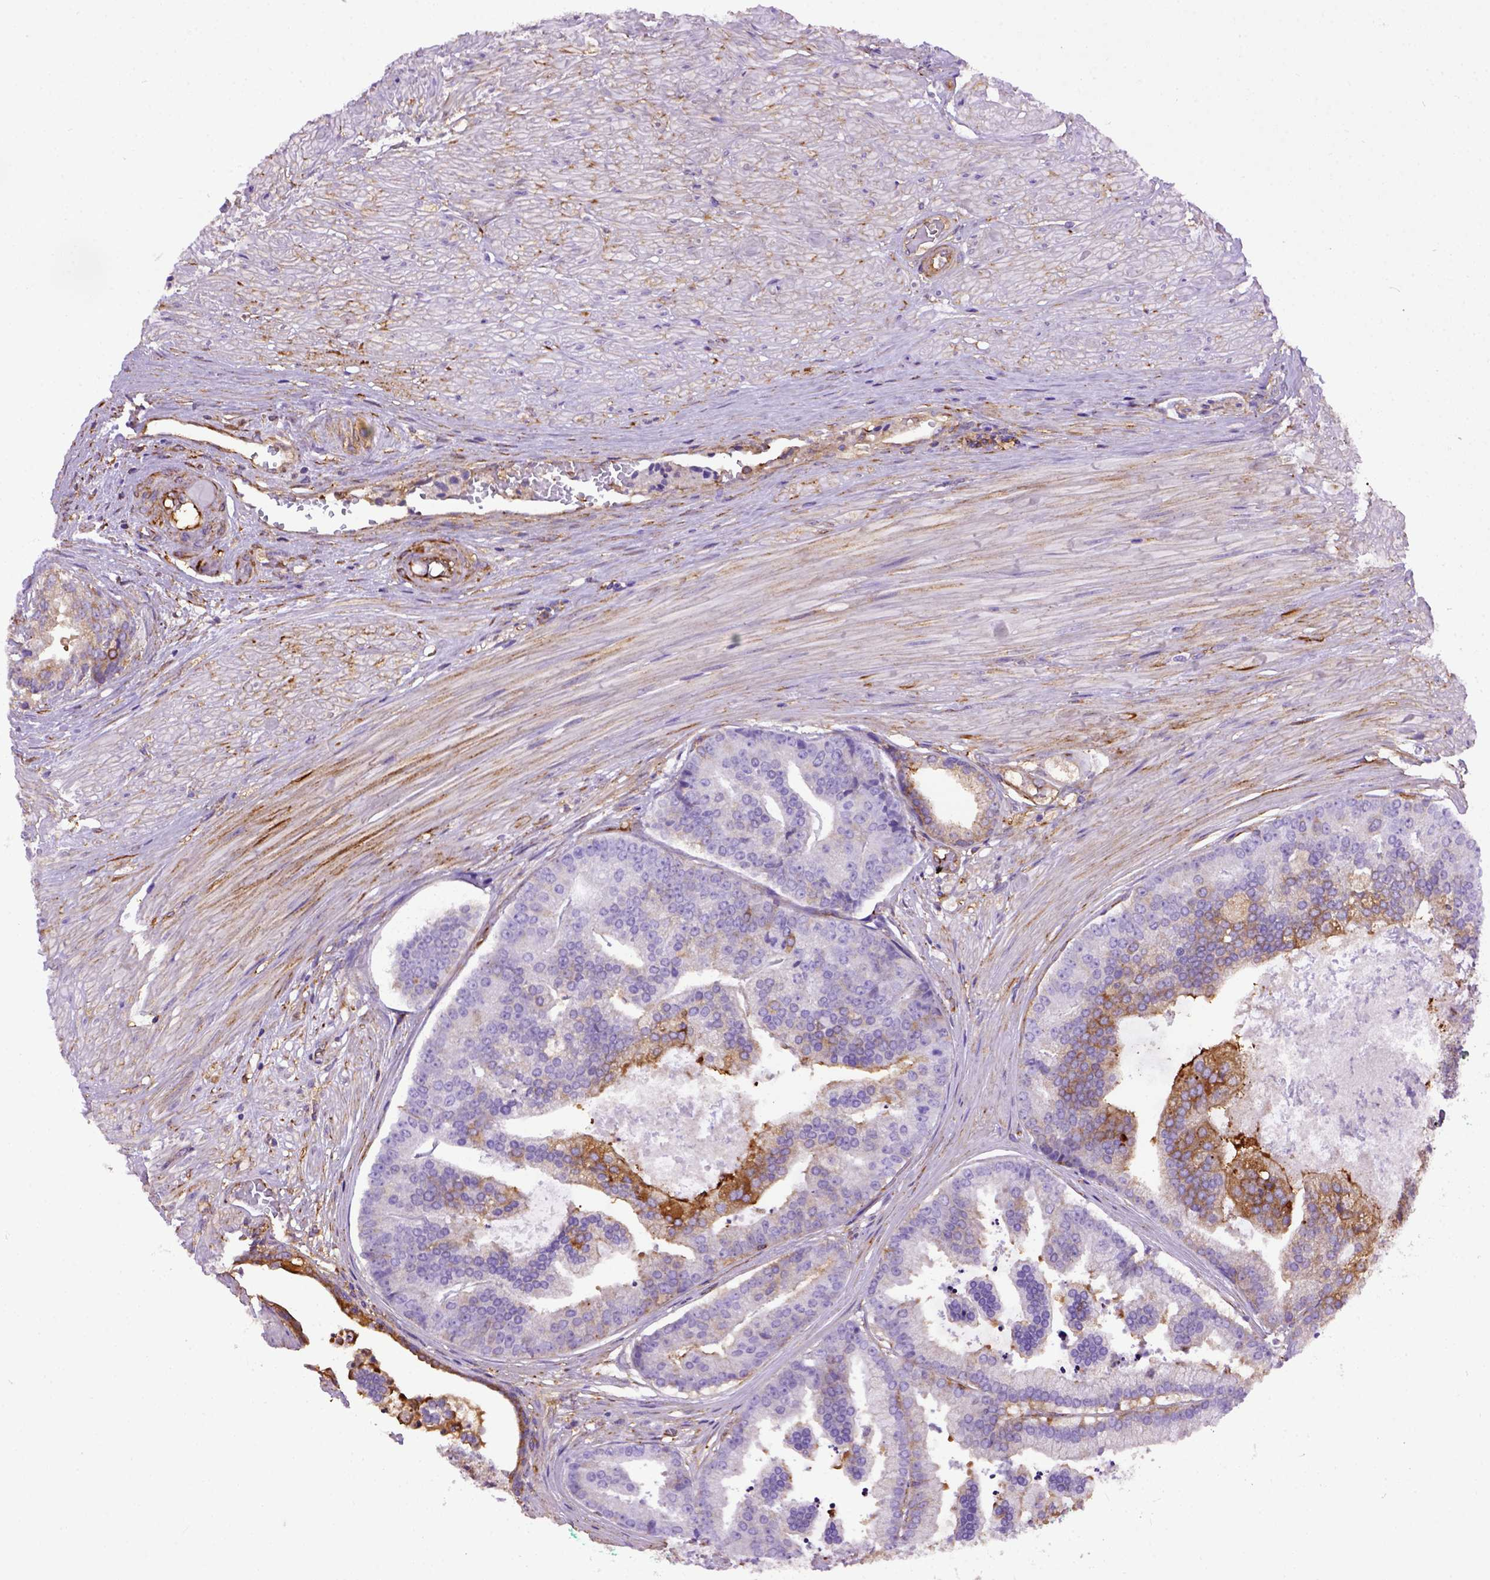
{"staining": {"intensity": "moderate", "quantity": "<25%", "location": "cytoplasmic/membranous"}, "tissue": "prostate cancer", "cell_type": "Tumor cells", "image_type": "cancer", "snomed": [{"axis": "morphology", "description": "Adenocarcinoma, NOS"}, {"axis": "topography", "description": "Prostate and seminal vesicle, NOS"}, {"axis": "topography", "description": "Prostate"}], "caption": "Prostate cancer (adenocarcinoma) stained with a brown dye shows moderate cytoplasmic/membranous positive expression in approximately <25% of tumor cells.", "gene": "MVP", "patient": {"sex": "male", "age": 44}}